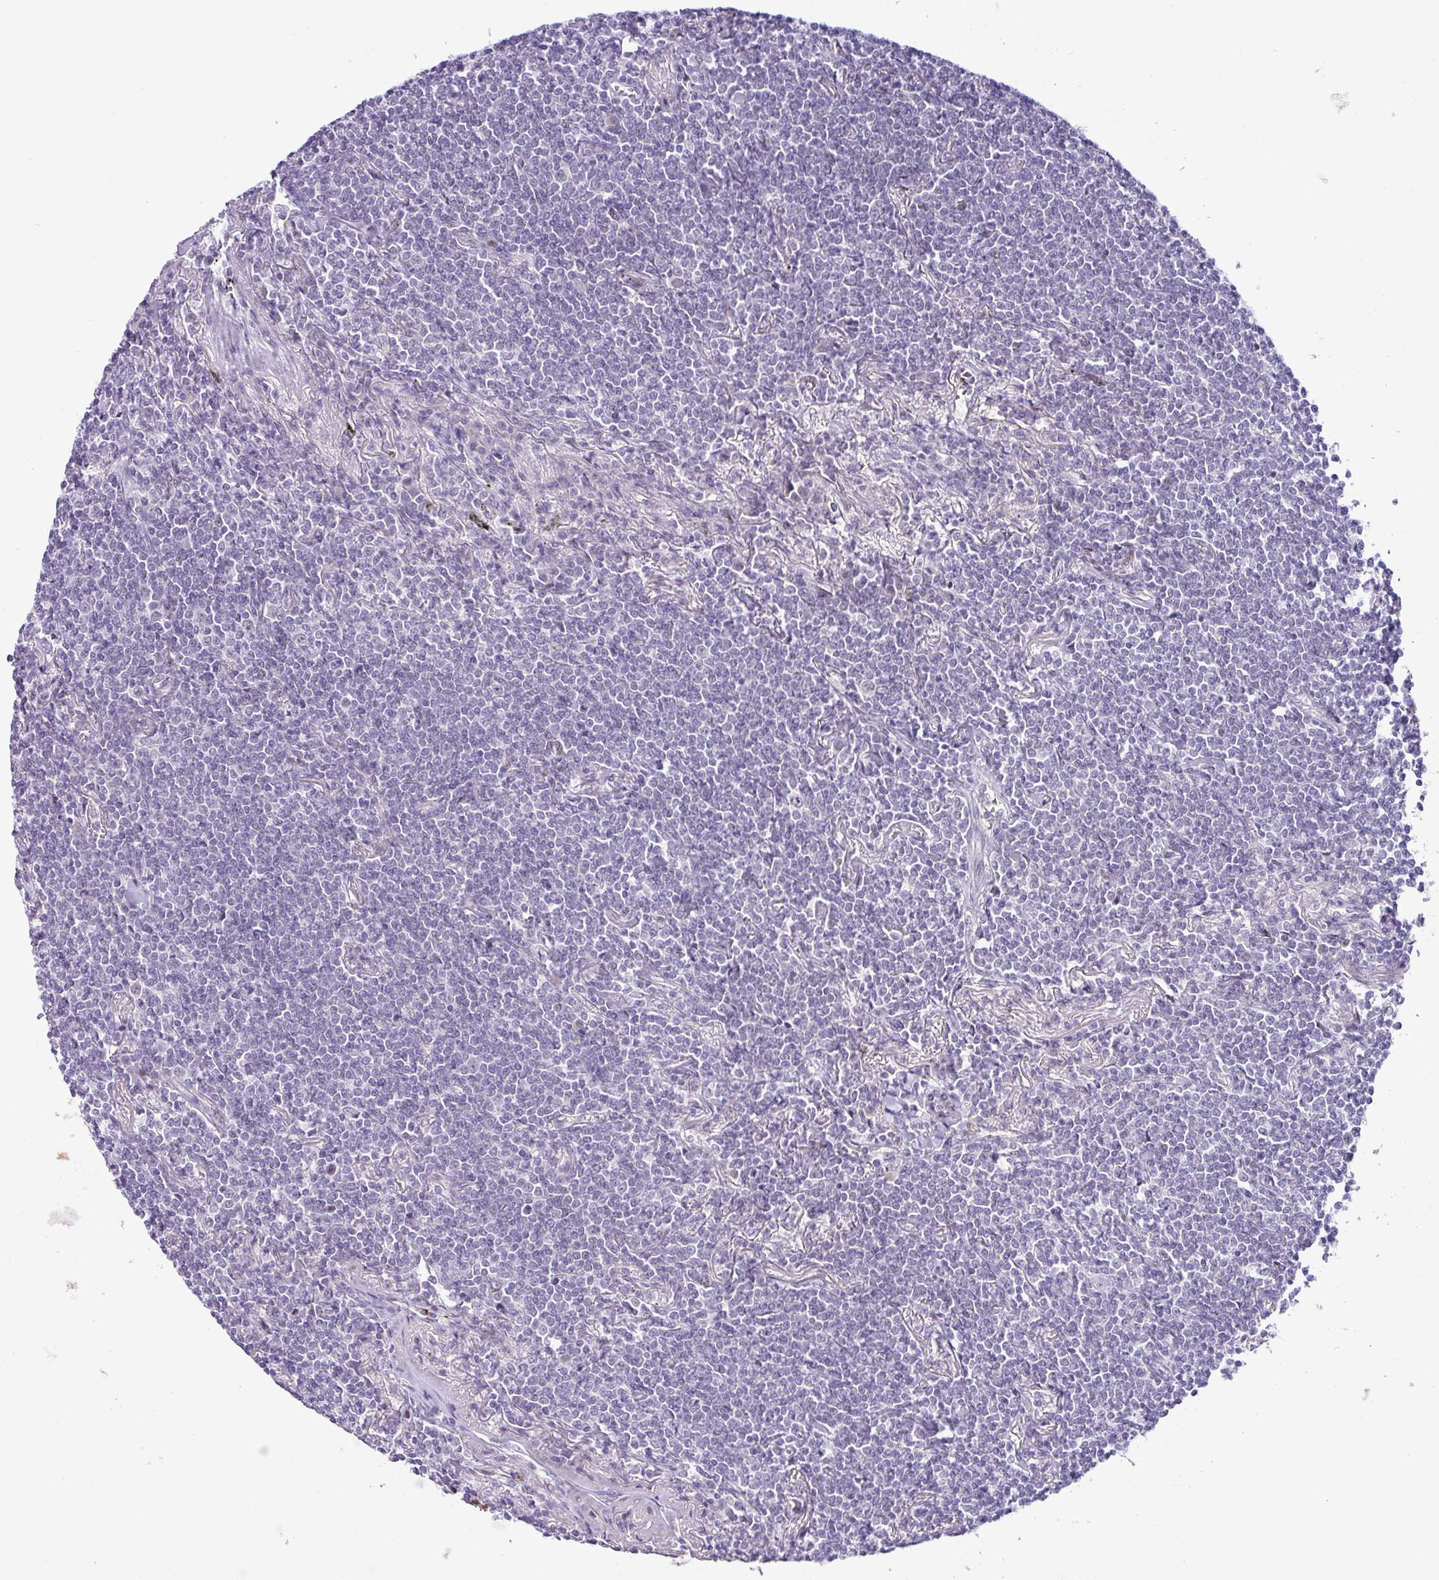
{"staining": {"intensity": "negative", "quantity": "none", "location": "none"}, "tissue": "lymphoma", "cell_type": "Tumor cells", "image_type": "cancer", "snomed": [{"axis": "morphology", "description": "Malignant lymphoma, non-Hodgkin's type, Low grade"}, {"axis": "topography", "description": "Lung"}], "caption": "Tumor cells are negative for brown protein staining in malignant lymphoma, non-Hodgkin's type (low-grade).", "gene": "CMTM5", "patient": {"sex": "female", "age": 71}}